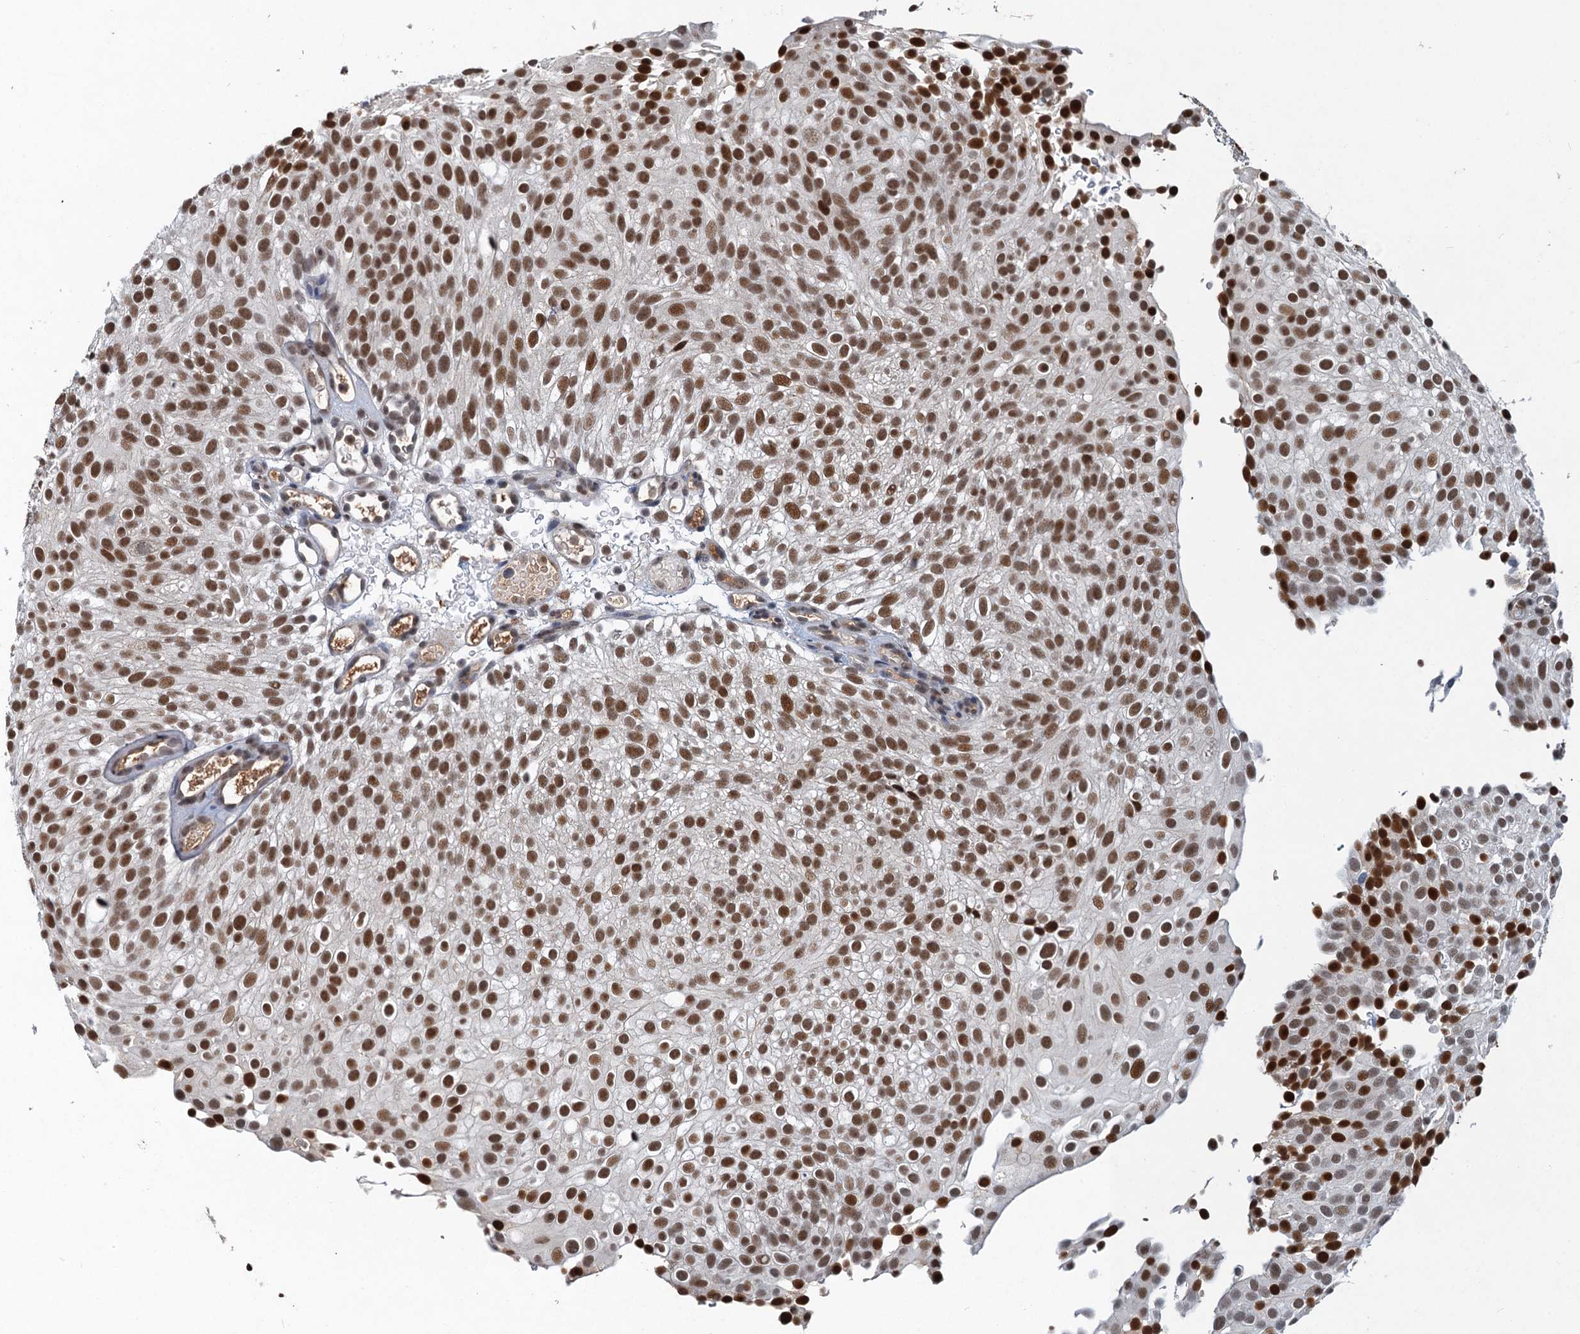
{"staining": {"intensity": "moderate", "quantity": ">75%", "location": "nuclear"}, "tissue": "urothelial cancer", "cell_type": "Tumor cells", "image_type": "cancer", "snomed": [{"axis": "morphology", "description": "Urothelial carcinoma, Low grade"}, {"axis": "topography", "description": "Urinary bladder"}], "caption": "IHC of human urothelial cancer displays medium levels of moderate nuclear expression in approximately >75% of tumor cells.", "gene": "CSTF3", "patient": {"sex": "male", "age": 78}}